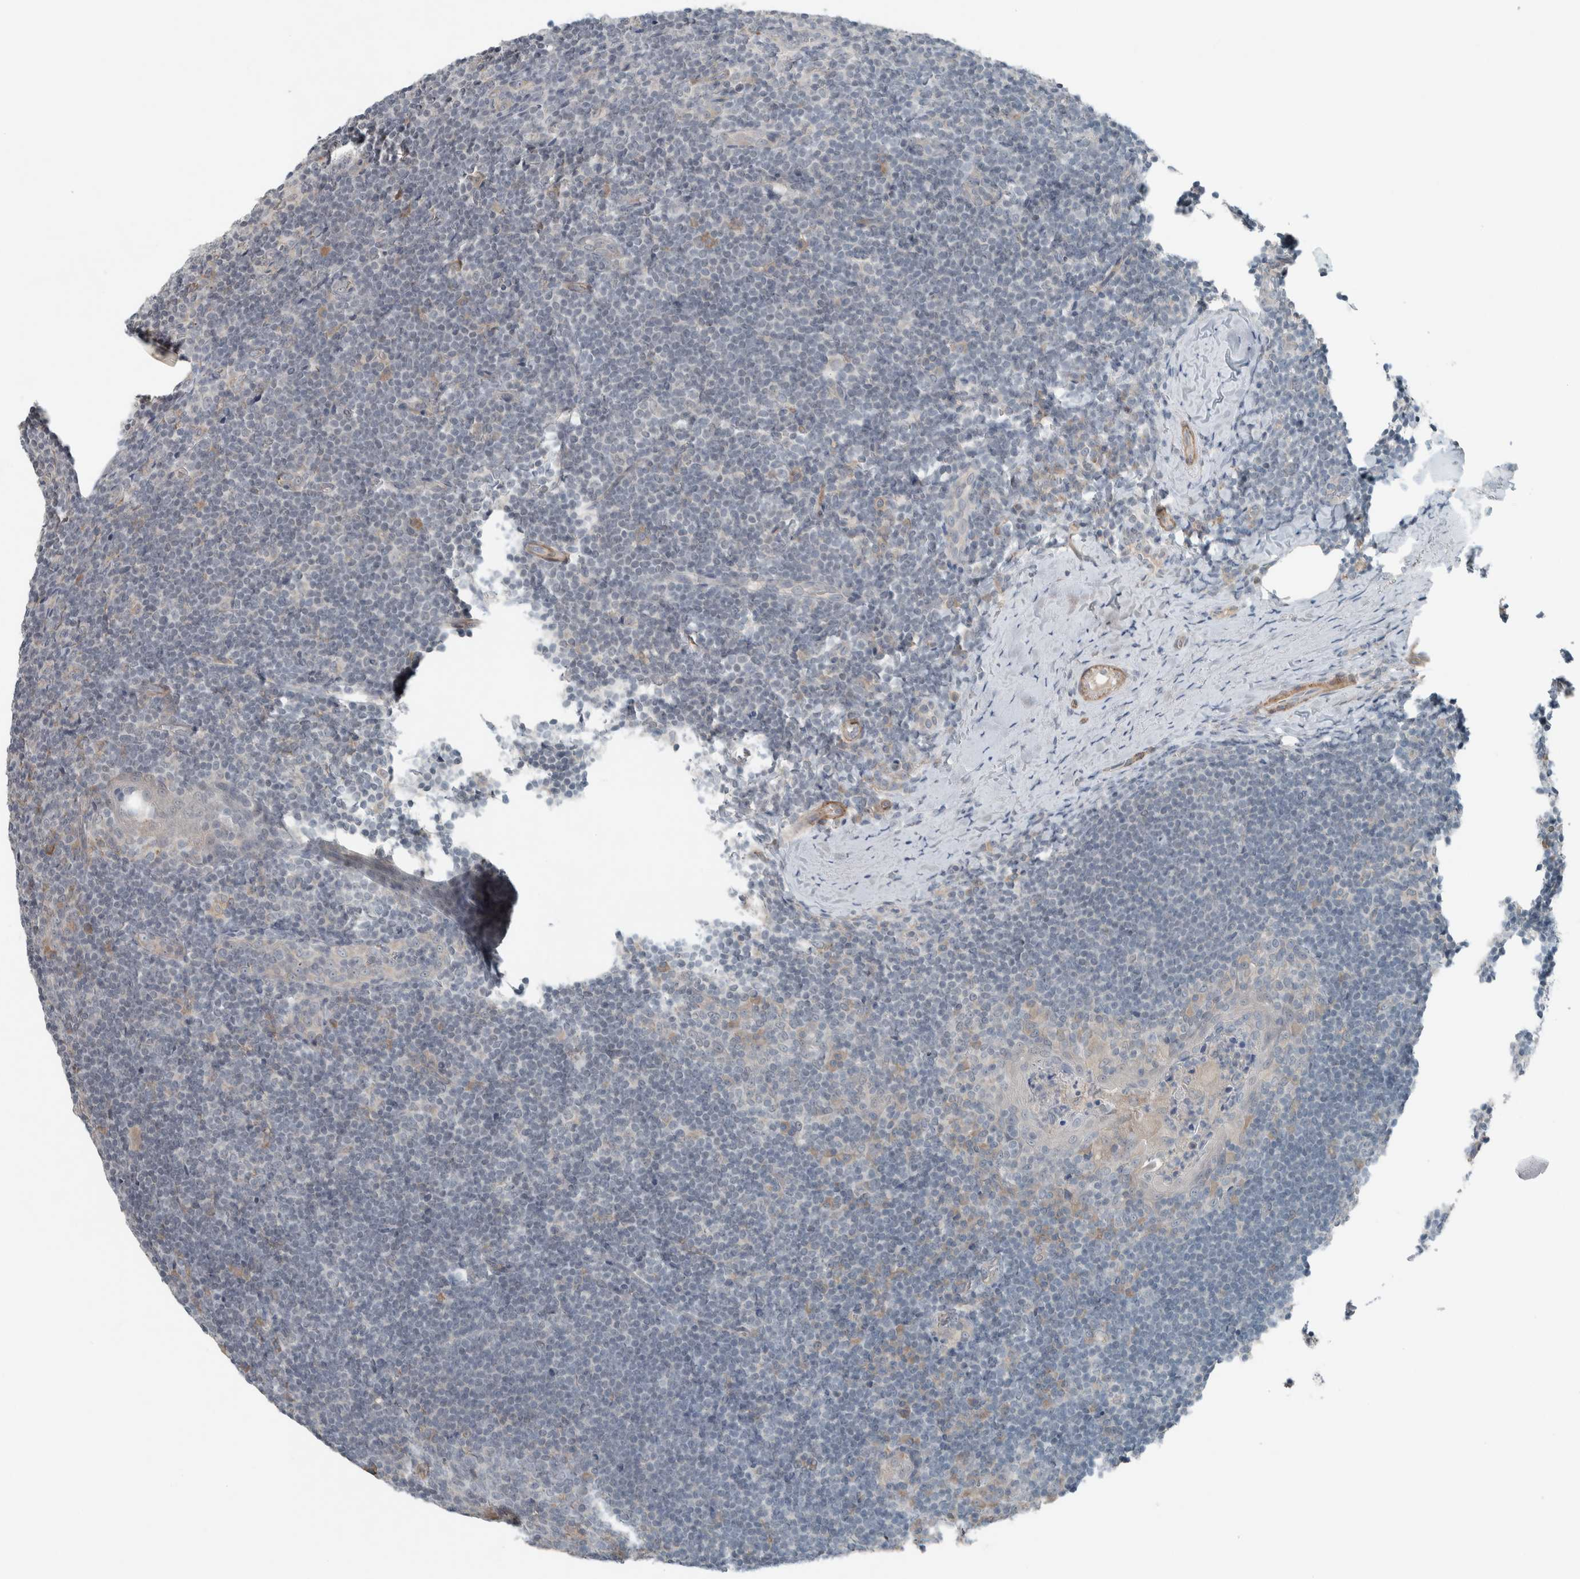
{"staining": {"intensity": "negative", "quantity": "none", "location": "none"}, "tissue": "tonsil", "cell_type": "Germinal center cells", "image_type": "normal", "snomed": [{"axis": "morphology", "description": "Normal tissue, NOS"}, {"axis": "topography", "description": "Tonsil"}], "caption": "Immunohistochemical staining of unremarkable human tonsil exhibits no significant staining in germinal center cells. (Stains: DAB (3,3'-diaminobenzidine) immunohistochemistry with hematoxylin counter stain, Microscopy: brightfield microscopy at high magnification).", "gene": "JADE2", "patient": {"sex": "male", "age": 37}}